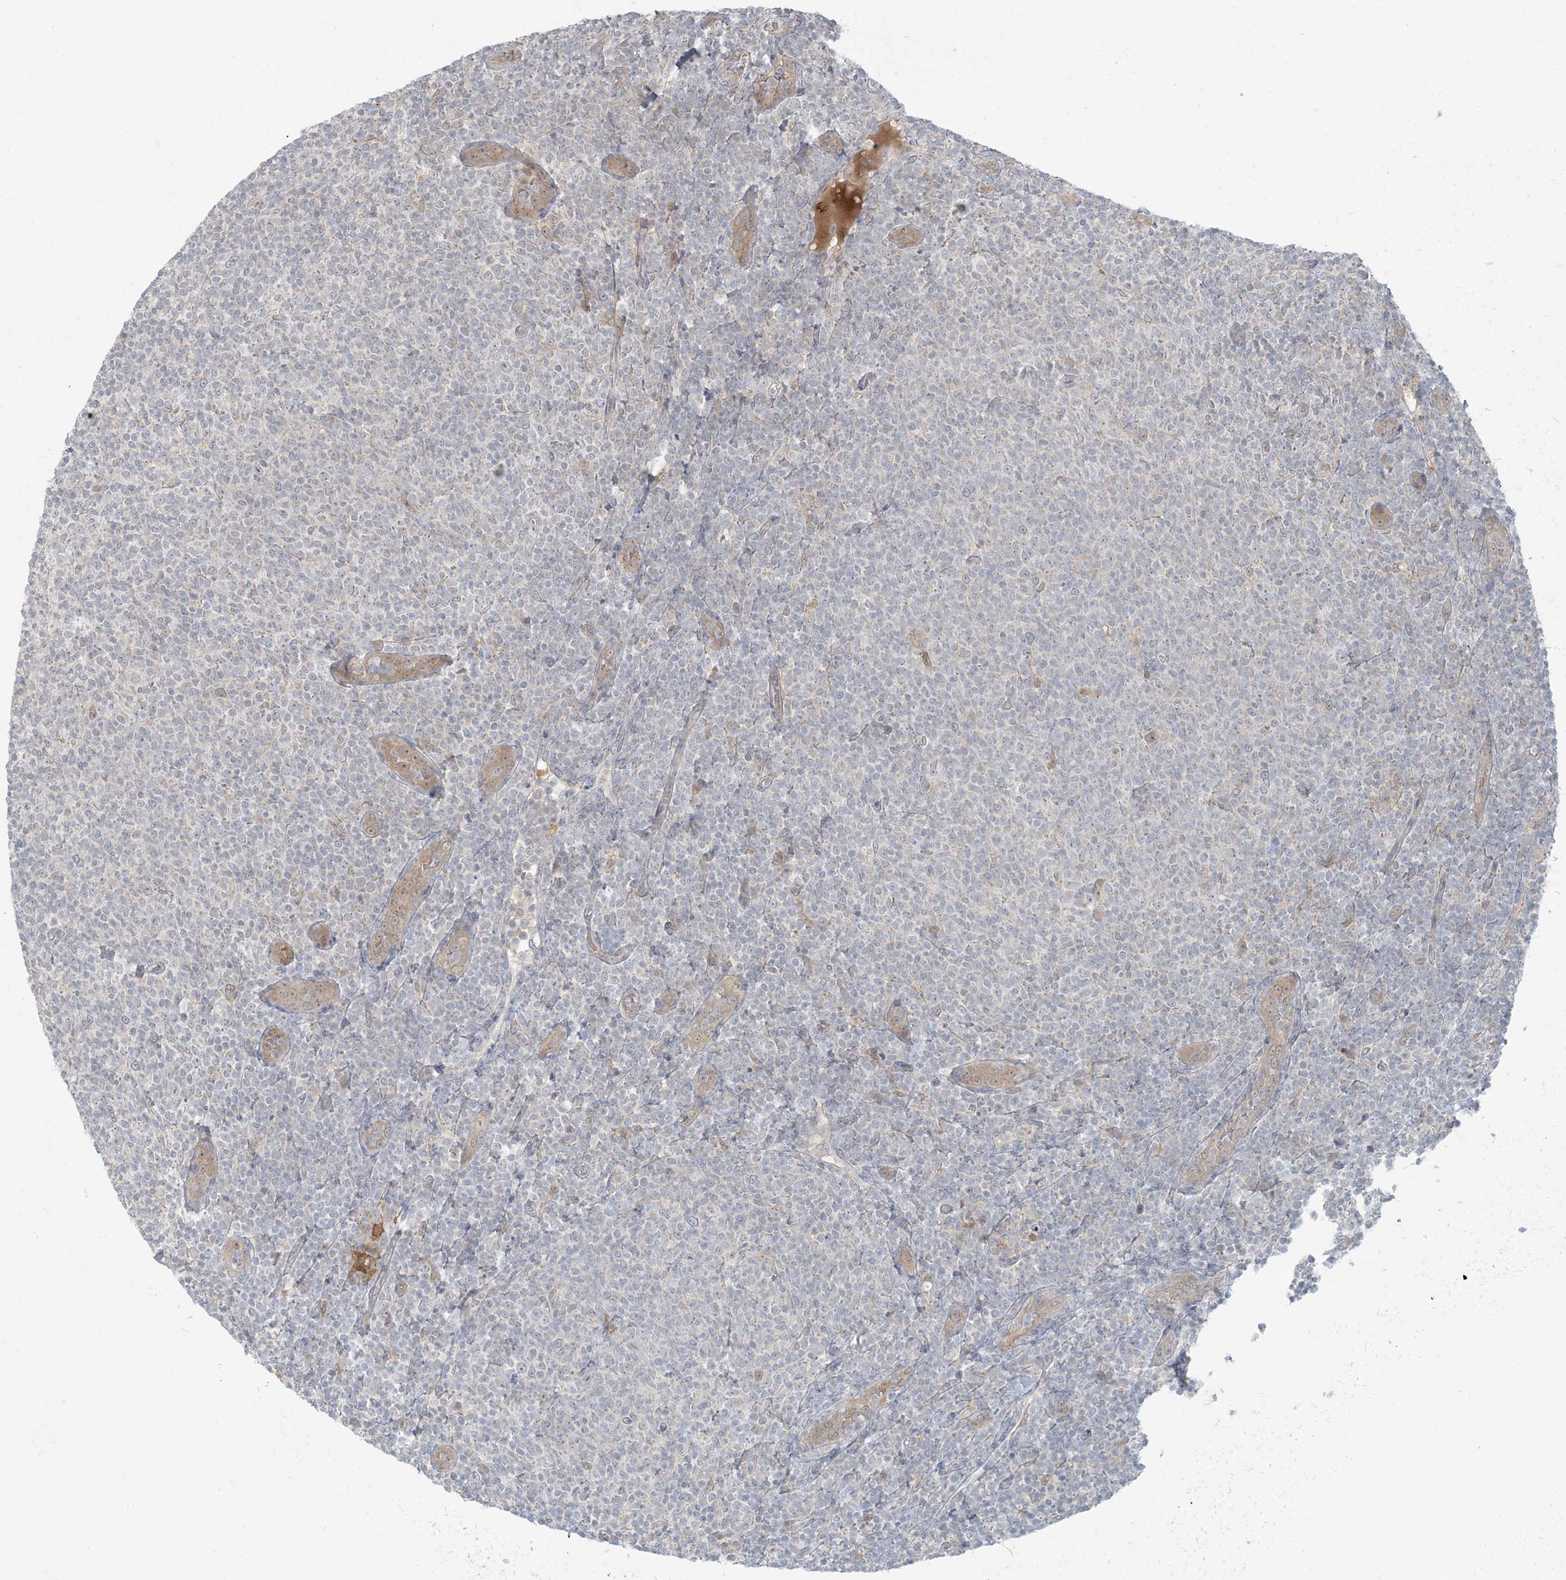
{"staining": {"intensity": "negative", "quantity": "none", "location": "none"}, "tissue": "lymphoma", "cell_type": "Tumor cells", "image_type": "cancer", "snomed": [{"axis": "morphology", "description": "Malignant lymphoma, non-Hodgkin's type, Low grade"}, {"axis": "topography", "description": "Lymph node"}], "caption": "IHC of low-grade malignant lymphoma, non-Hodgkin's type reveals no staining in tumor cells.", "gene": "NRBP2", "patient": {"sex": "male", "age": 66}}